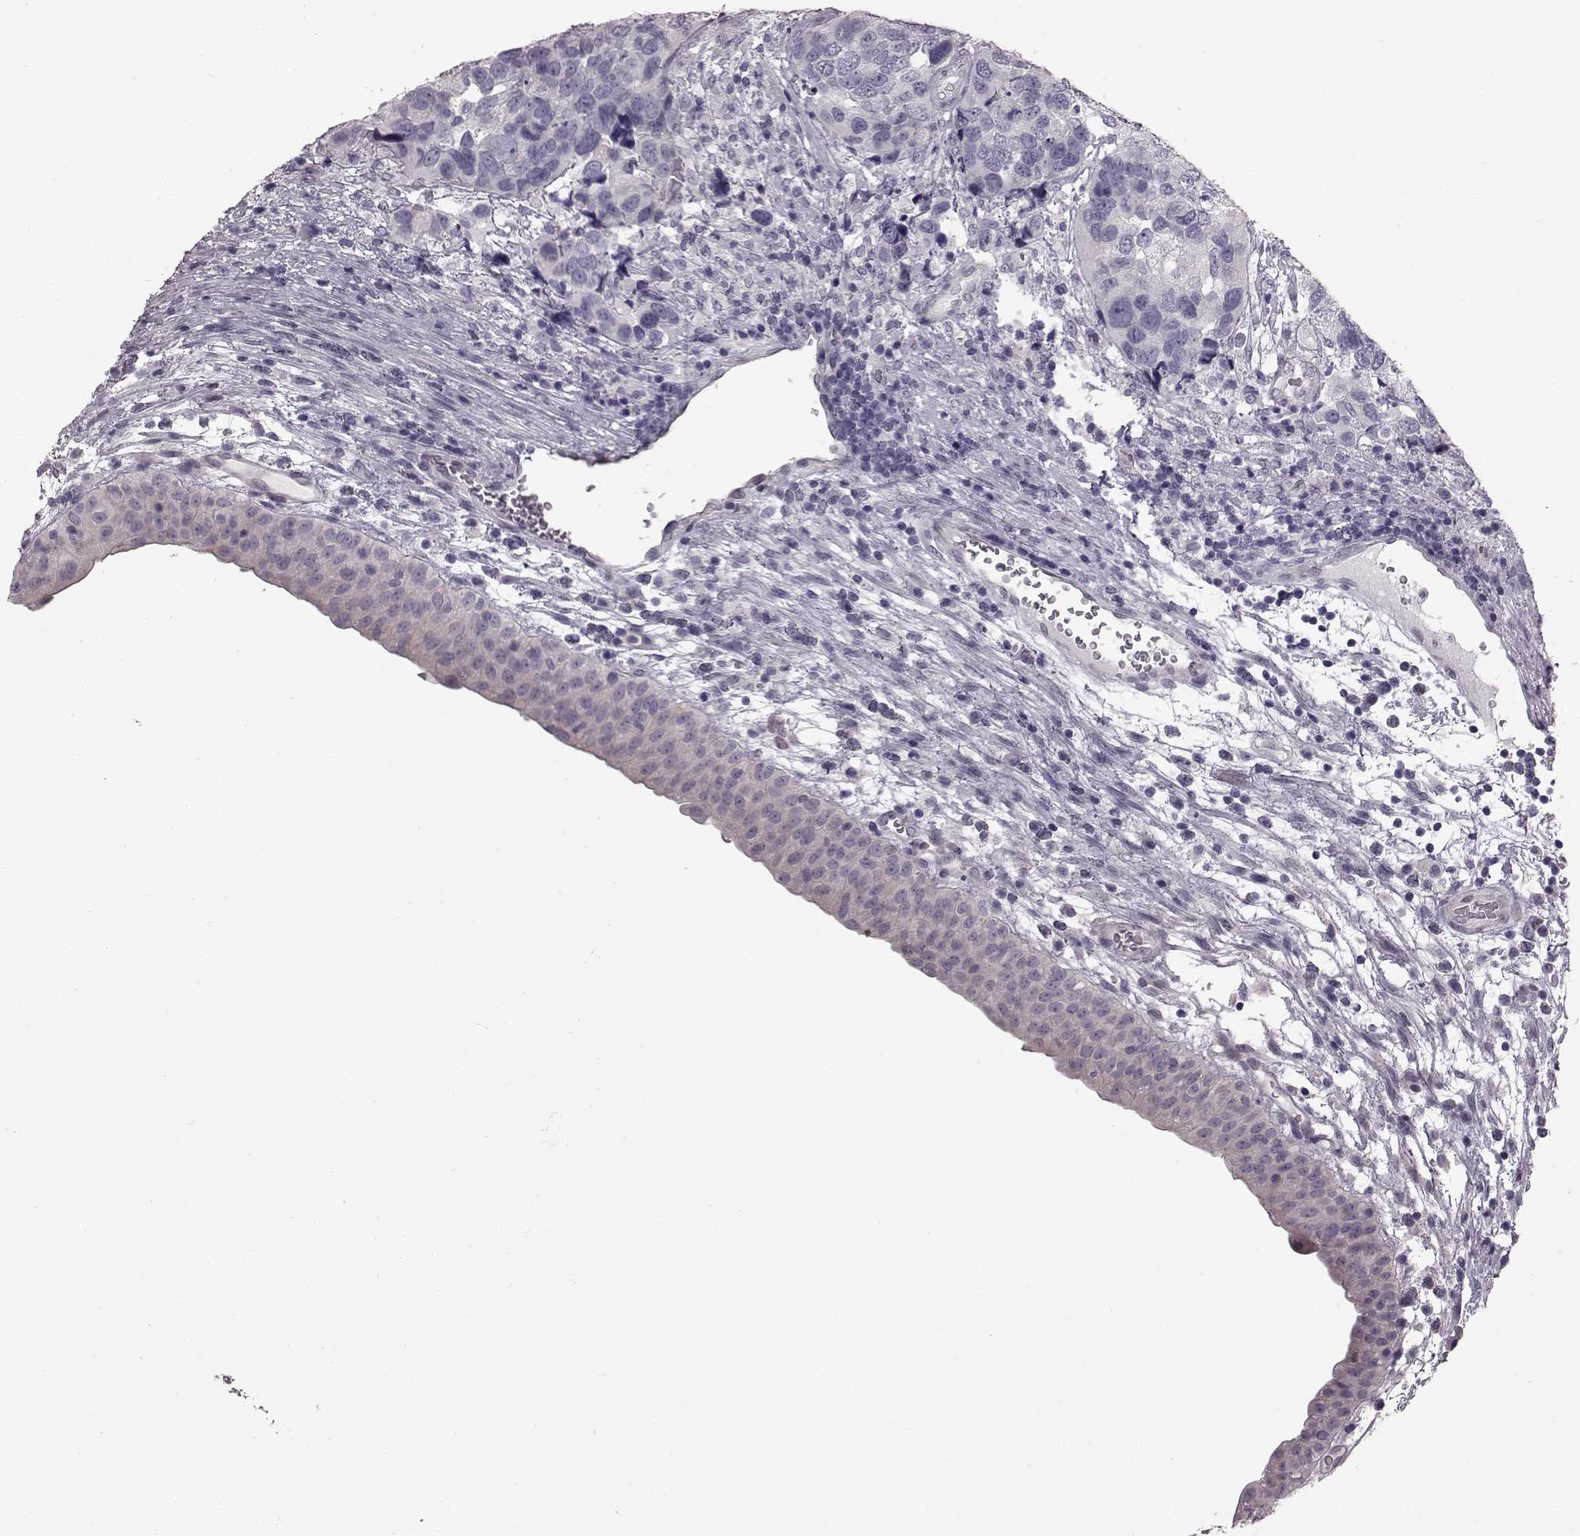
{"staining": {"intensity": "negative", "quantity": "none", "location": "none"}, "tissue": "urothelial cancer", "cell_type": "Tumor cells", "image_type": "cancer", "snomed": [{"axis": "morphology", "description": "Urothelial carcinoma, High grade"}, {"axis": "topography", "description": "Urinary bladder"}], "caption": "This is a micrograph of IHC staining of urothelial cancer, which shows no staining in tumor cells.", "gene": "TCHHL1", "patient": {"sex": "male", "age": 60}}